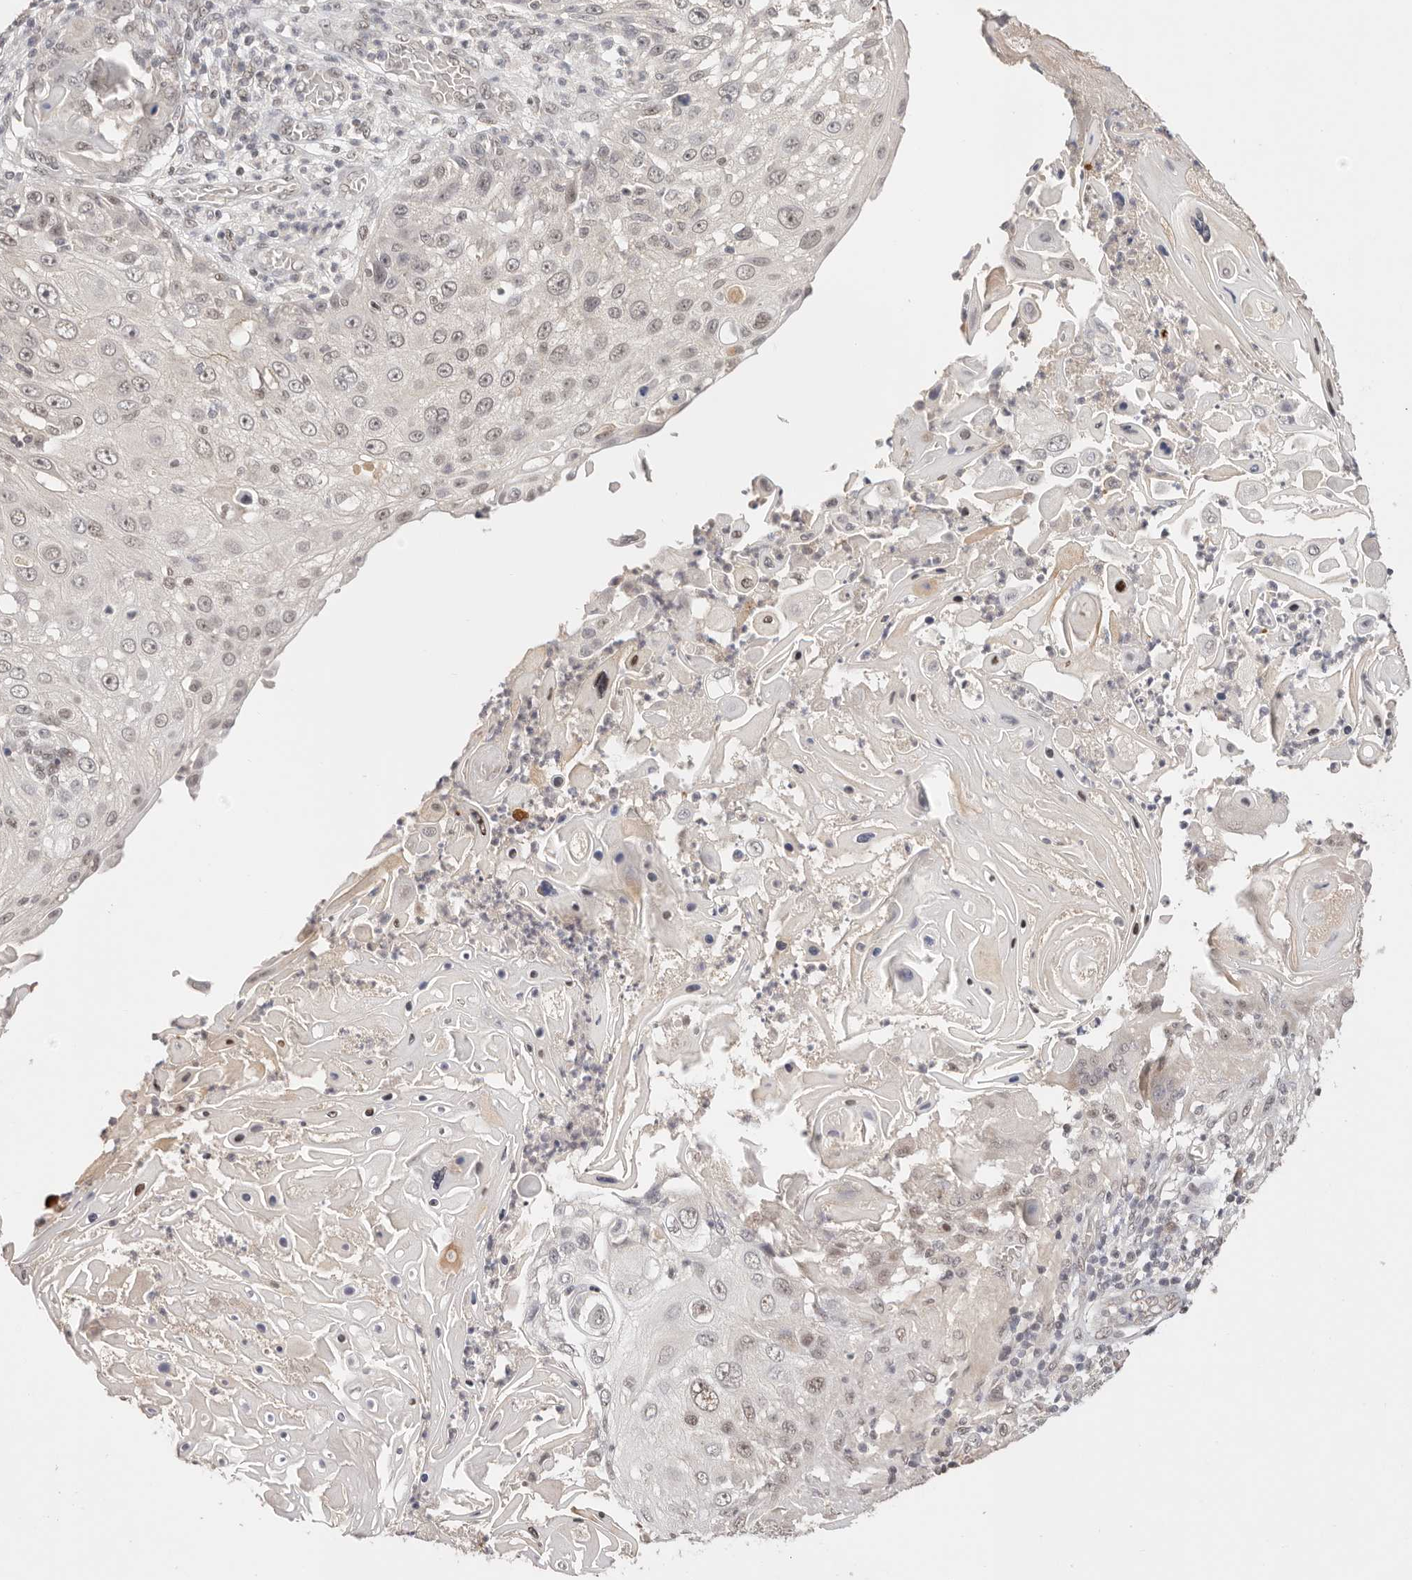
{"staining": {"intensity": "weak", "quantity": "<25%", "location": "nuclear"}, "tissue": "skin cancer", "cell_type": "Tumor cells", "image_type": "cancer", "snomed": [{"axis": "morphology", "description": "Squamous cell carcinoma, NOS"}, {"axis": "topography", "description": "Skin"}], "caption": "Micrograph shows no significant protein staining in tumor cells of skin cancer. The staining was performed using DAB (3,3'-diaminobenzidine) to visualize the protein expression in brown, while the nuclei were stained in blue with hematoxylin (Magnification: 20x).", "gene": "RFC3", "patient": {"sex": "female", "age": 44}}